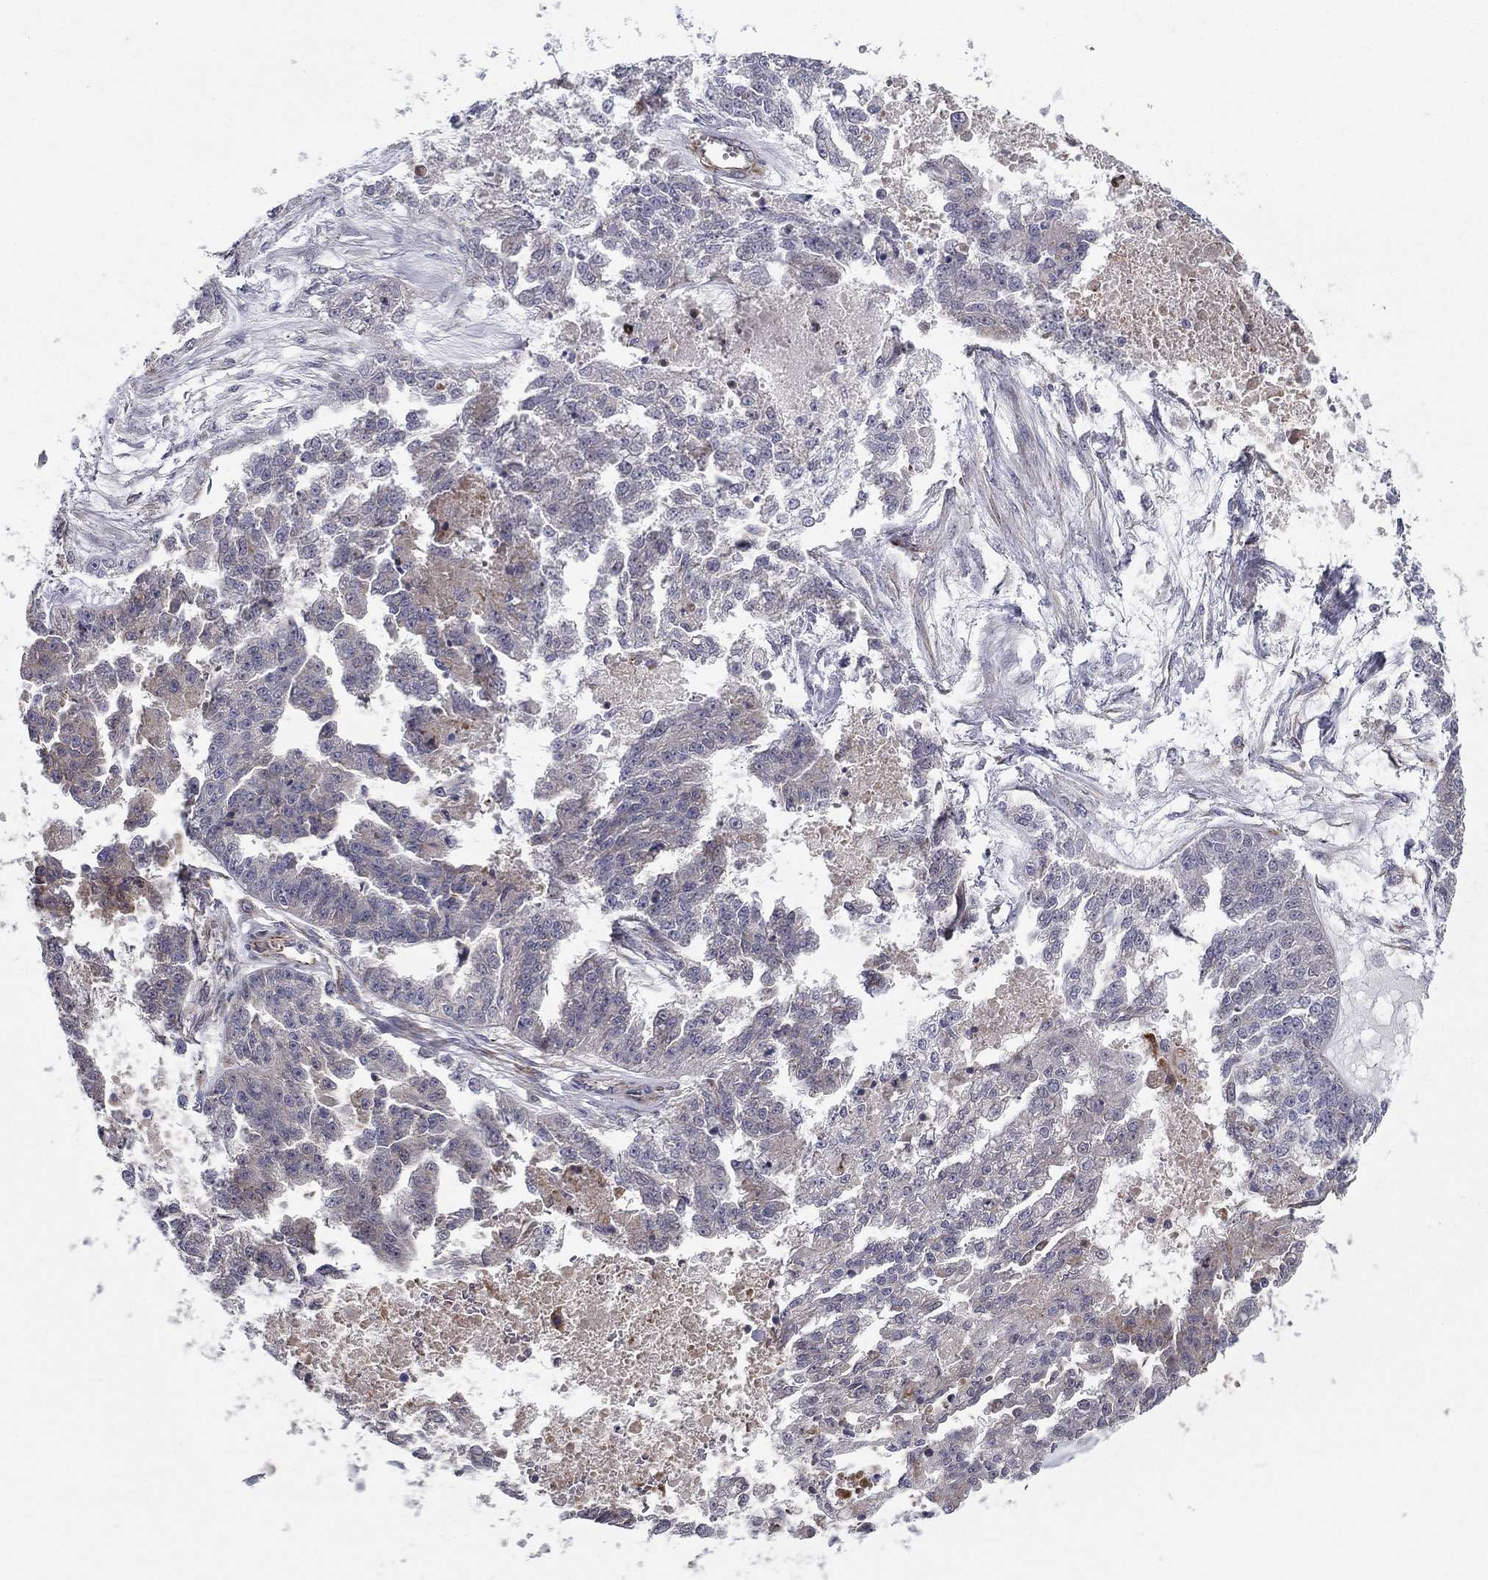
{"staining": {"intensity": "negative", "quantity": "none", "location": "none"}, "tissue": "ovarian cancer", "cell_type": "Tumor cells", "image_type": "cancer", "snomed": [{"axis": "morphology", "description": "Cystadenocarcinoma, serous, NOS"}, {"axis": "topography", "description": "Ovary"}], "caption": "High magnification brightfield microscopy of serous cystadenocarcinoma (ovarian) stained with DAB (3,3'-diaminobenzidine) (brown) and counterstained with hematoxylin (blue): tumor cells show no significant positivity. Brightfield microscopy of IHC stained with DAB (brown) and hematoxylin (blue), captured at high magnification.", "gene": "CLSTN1", "patient": {"sex": "female", "age": 58}}